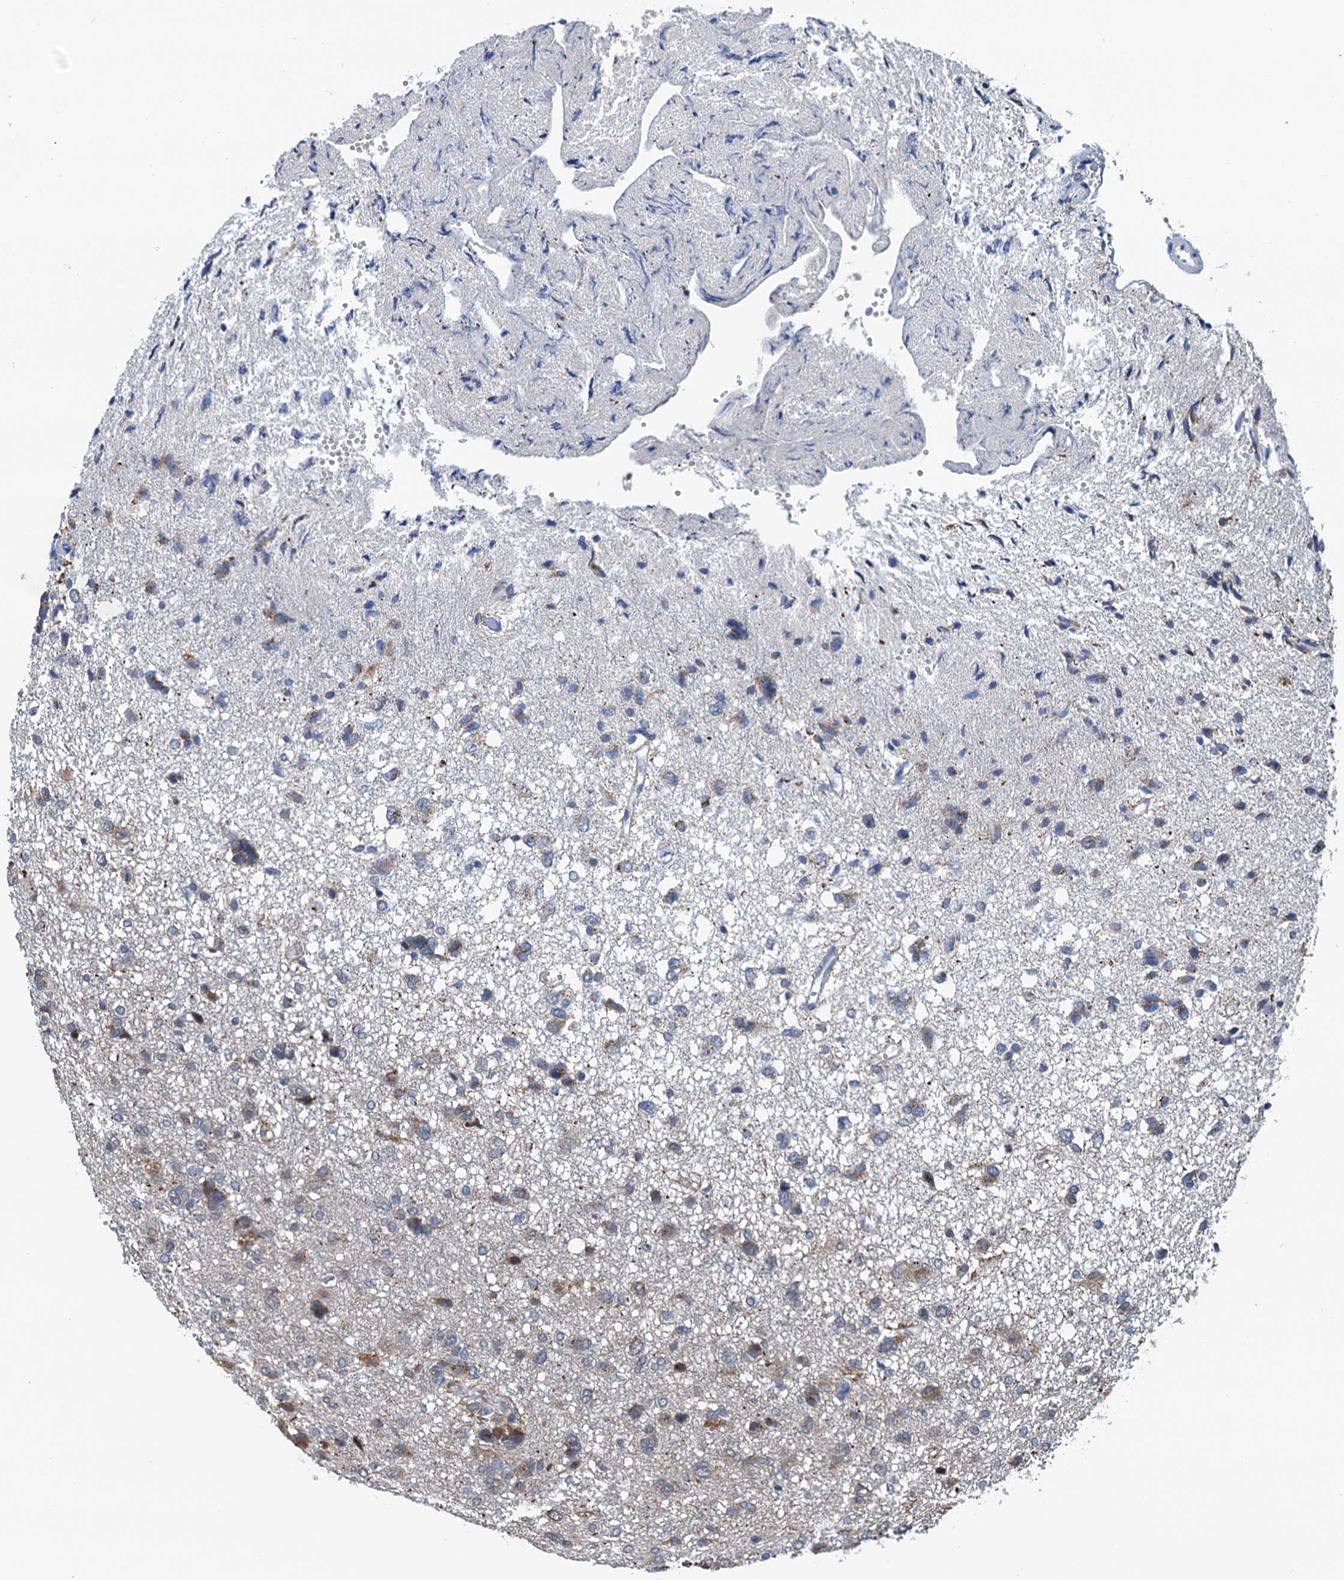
{"staining": {"intensity": "weak", "quantity": "<25%", "location": "cytoplasmic/membranous"}, "tissue": "glioma", "cell_type": "Tumor cells", "image_type": "cancer", "snomed": [{"axis": "morphology", "description": "Glioma, malignant, High grade"}, {"axis": "topography", "description": "Brain"}], "caption": "Photomicrograph shows no protein expression in tumor cells of glioma tissue.", "gene": "SHLD1", "patient": {"sex": "female", "age": 59}}